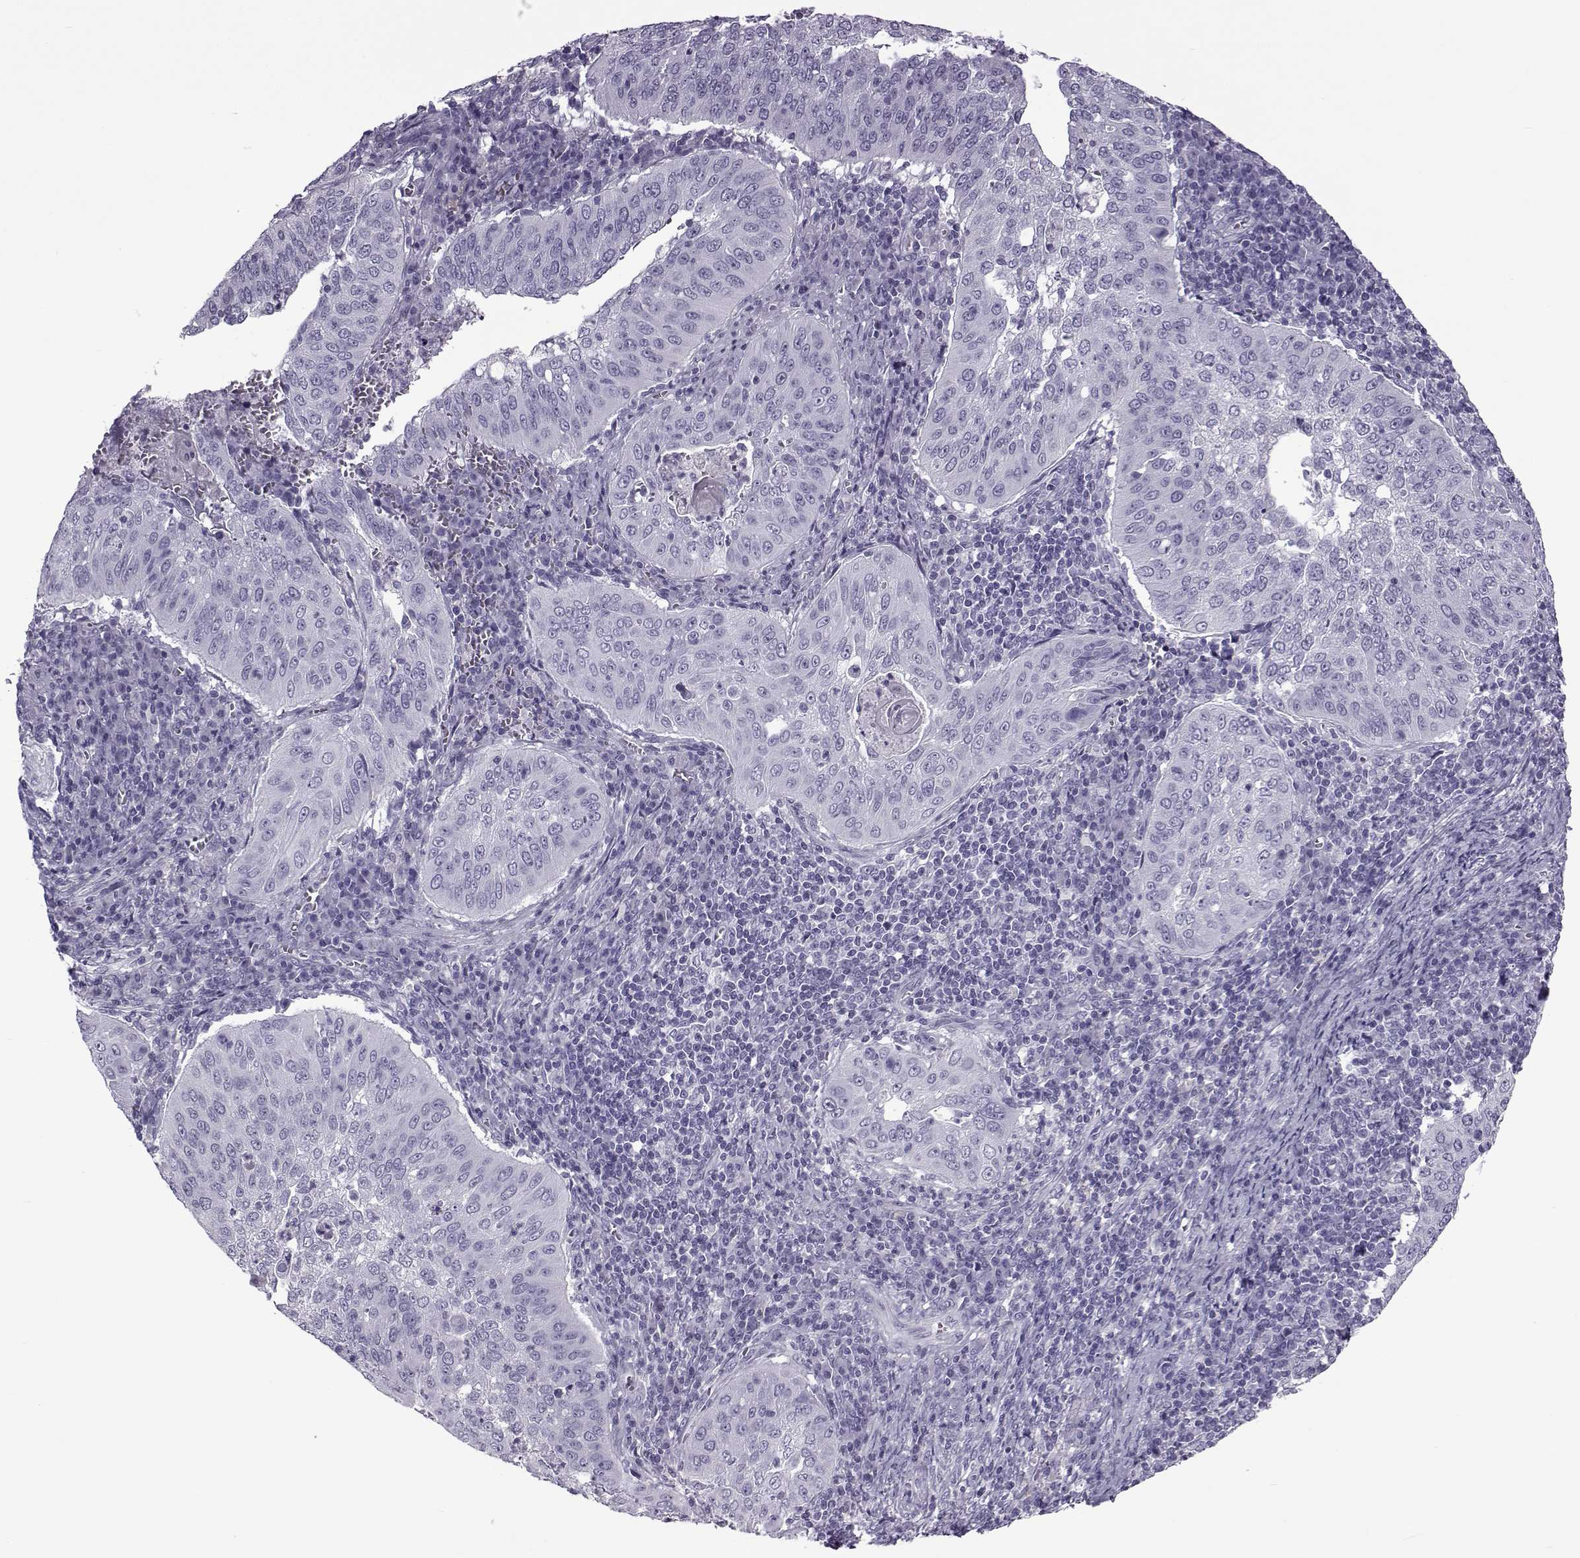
{"staining": {"intensity": "negative", "quantity": "none", "location": "none"}, "tissue": "cervical cancer", "cell_type": "Tumor cells", "image_type": "cancer", "snomed": [{"axis": "morphology", "description": "Squamous cell carcinoma, NOS"}, {"axis": "topography", "description": "Cervix"}], "caption": "An immunohistochemistry micrograph of cervical squamous cell carcinoma is shown. There is no staining in tumor cells of cervical squamous cell carcinoma.", "gene": "OIP5", "patient": {"sex": "female", "age": 39}}